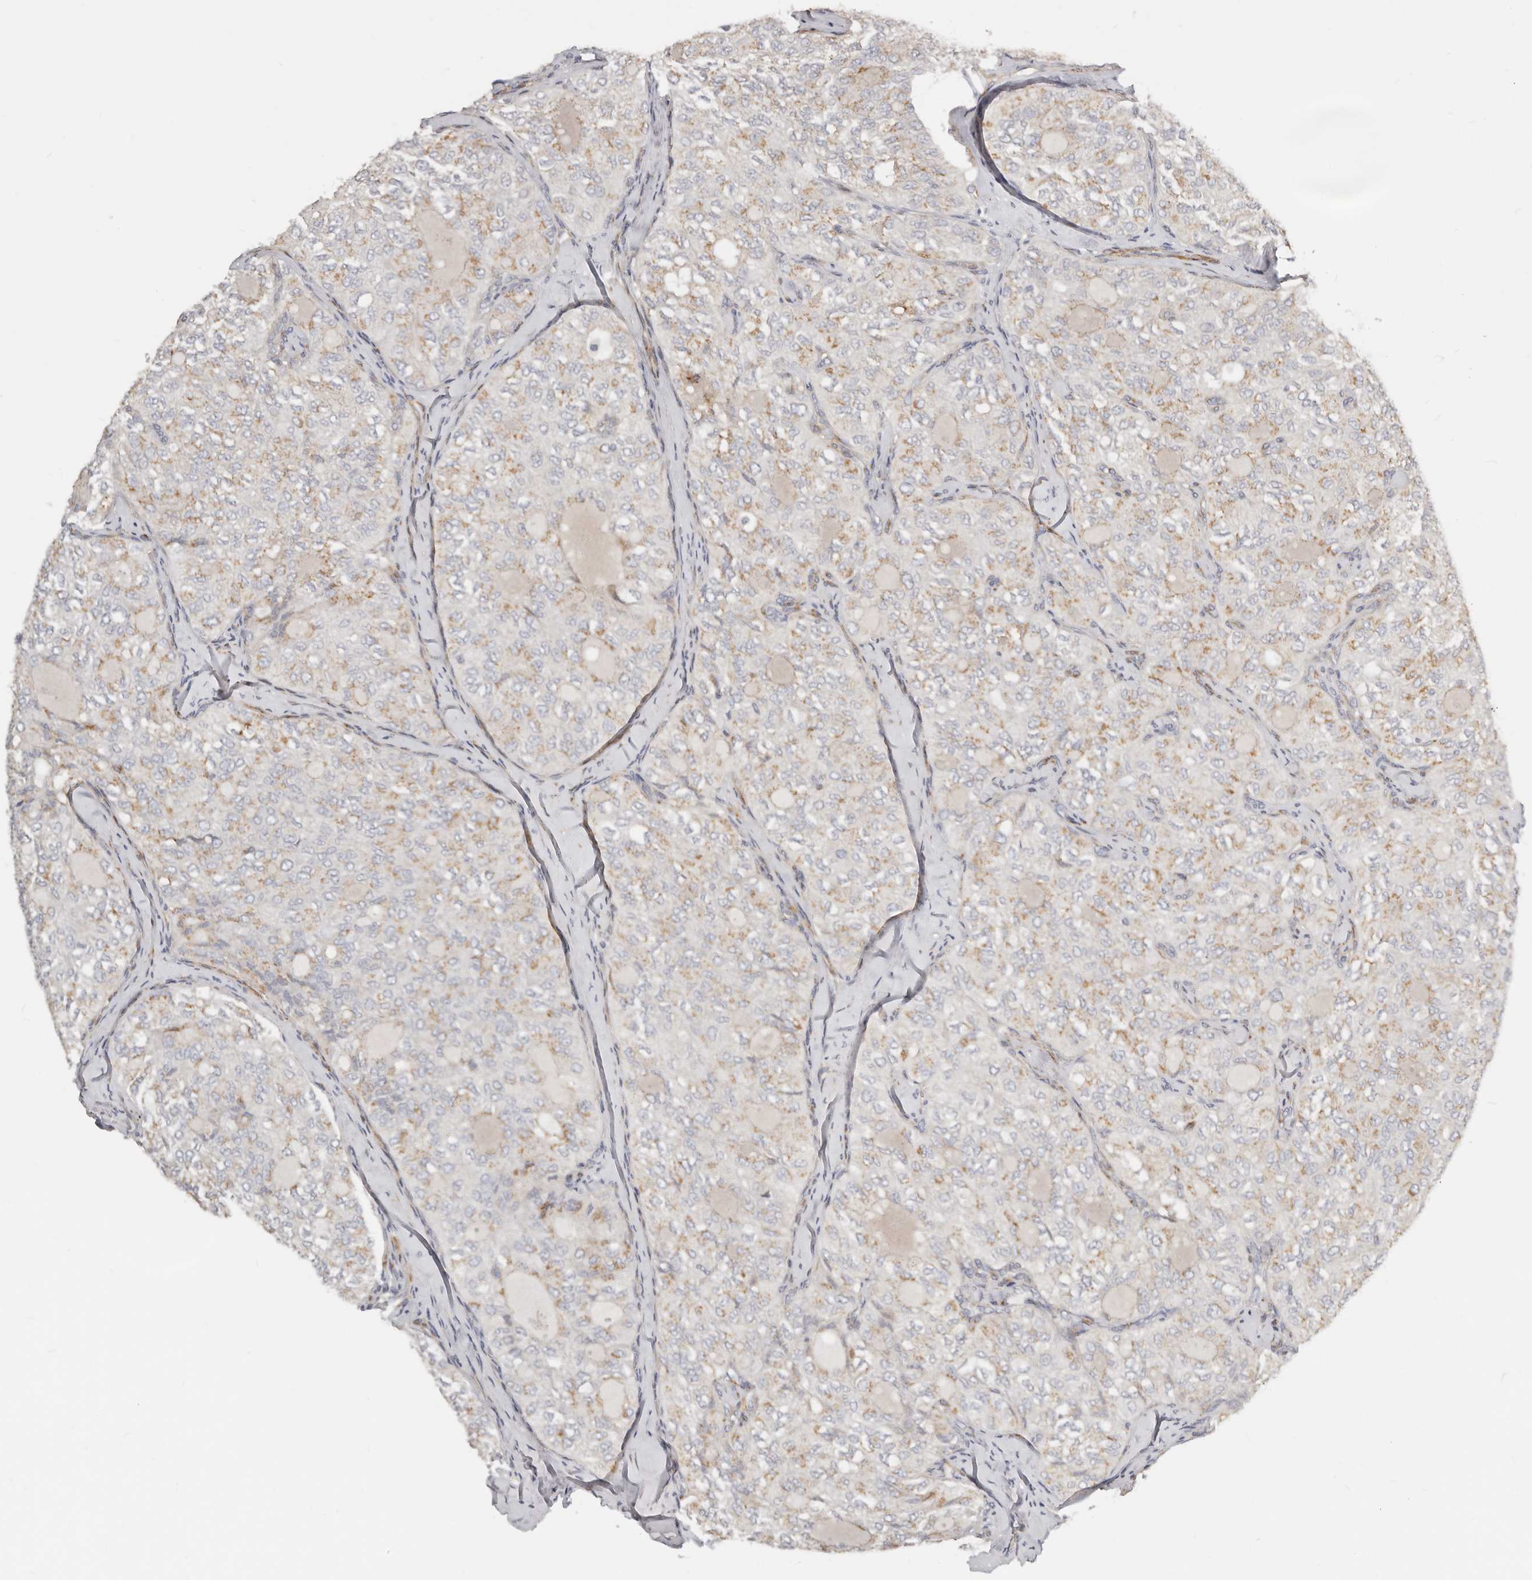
{"staining": {"intensity": "weak", "quantity": "25%-75%", "location": "cytoplasmic/membranous"}, "tissue": "thyroid cancer", "cell_type": "Tumor cells", "image_type": "cancer", "snomed": [{"axis": "morphology", "description": "Follicular adenoma carcinoma, NOS"}, {"axis": "topography", "description": "Thyroid gland"}], "caption": "Follicular adenoma carcinoma (thyroid) tissue reveals weak cytoplasmic/membranous positivity in approximately 25%-75% of tumor cells, visualized by immunohistochemistry.", "gene": "RABAC1", "patient": {"sex": "male", "age": 75}}